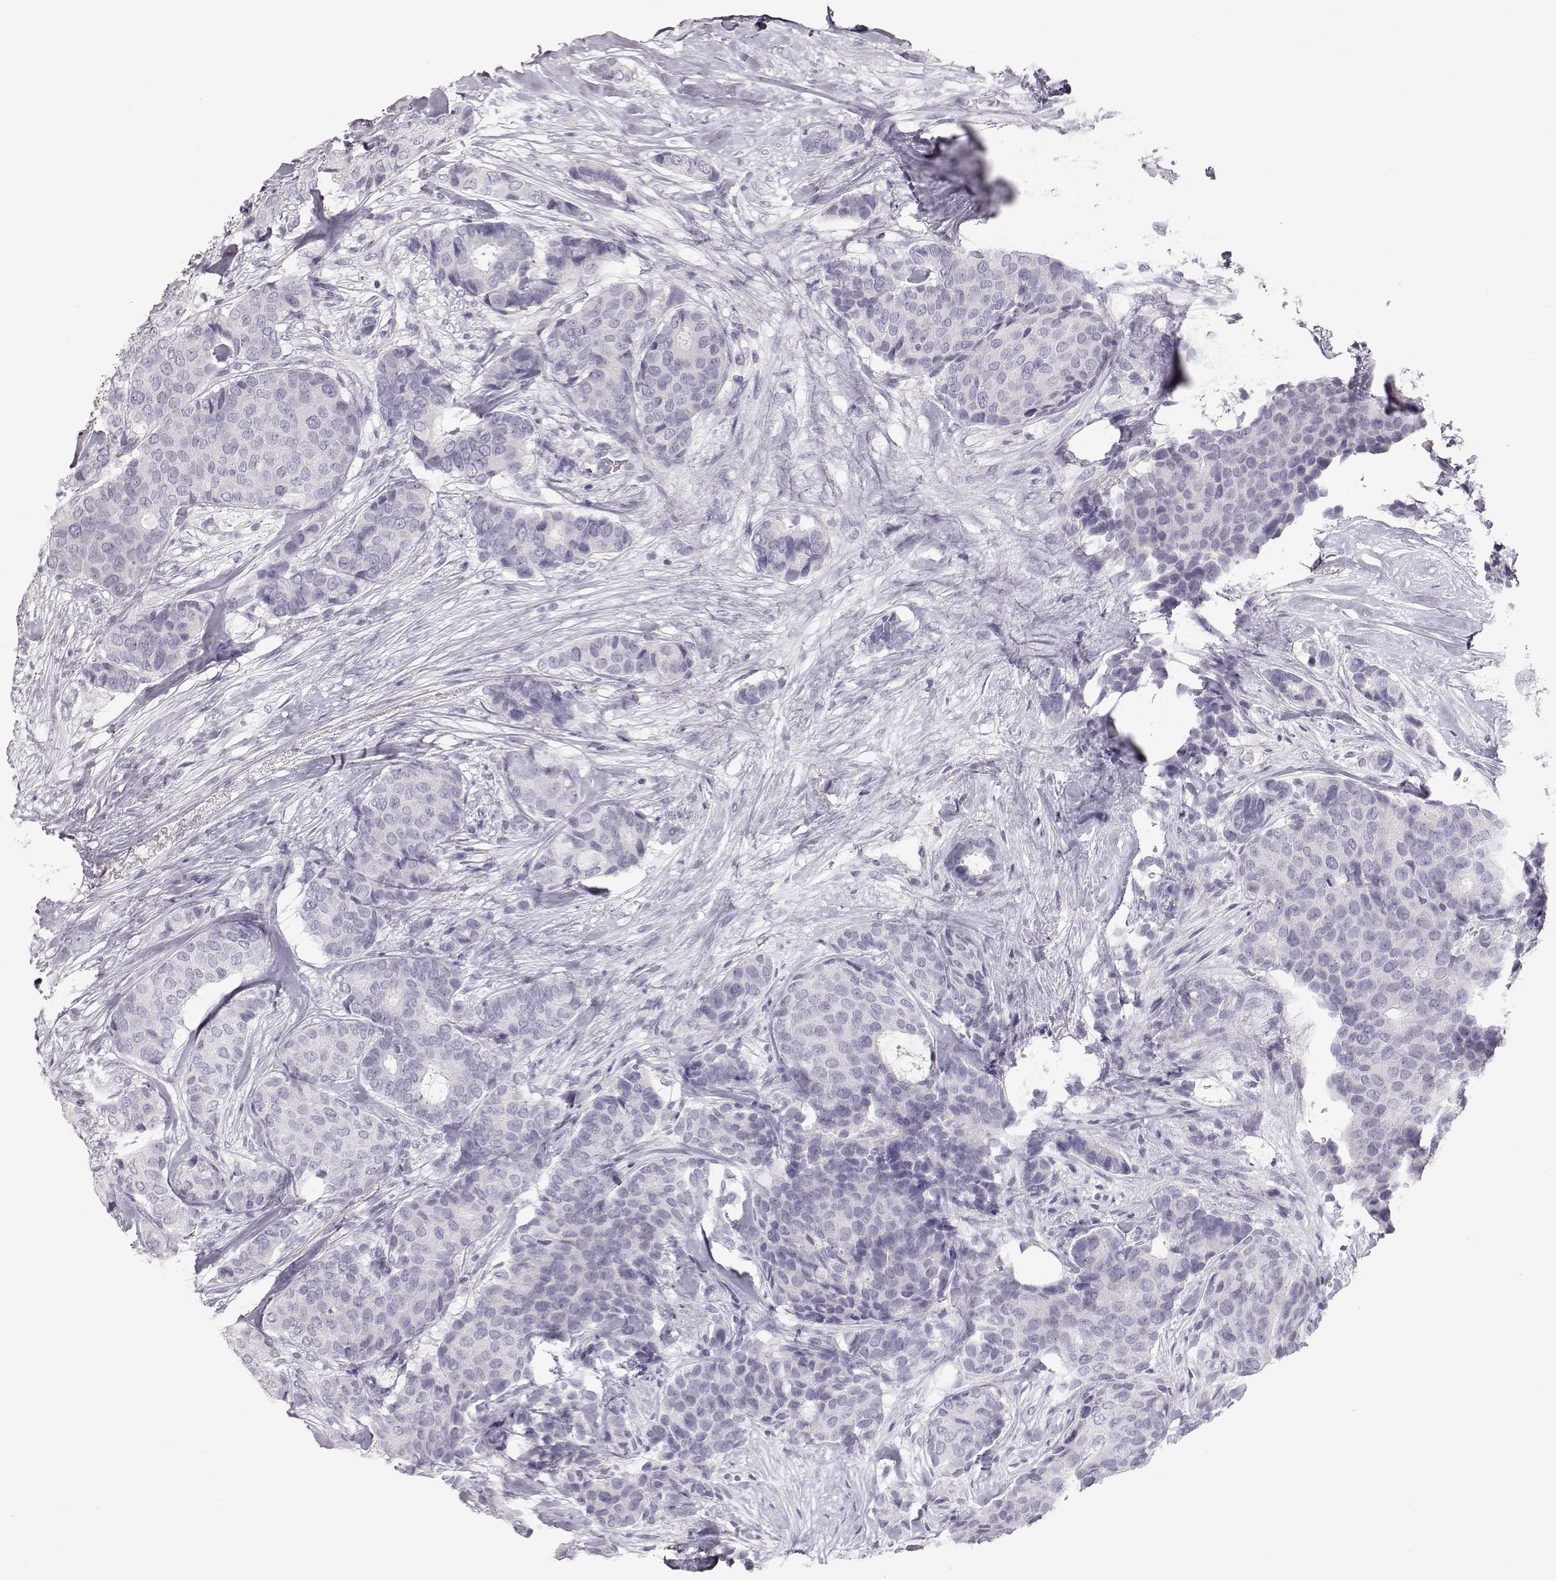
{"staining": {"intensity": "negative", "quantity": "none", "location": "none"}, "tissue": "breast cancer", "cell_type": "Tumor cells", "image_type": "cancer", "snomed": [{"axis": "morphology", "description": "Duct carcinoma"}, {"axis": "topography", "description": "Breast"}], "caption": "Breast cancer (infiltrating ductal carcinoma) stained for a protein using immunohistochemistry (IHC) shows no expression tumor cells.", "gene": "KRT33A", "patient": {"sex": "female", "age": 75}}